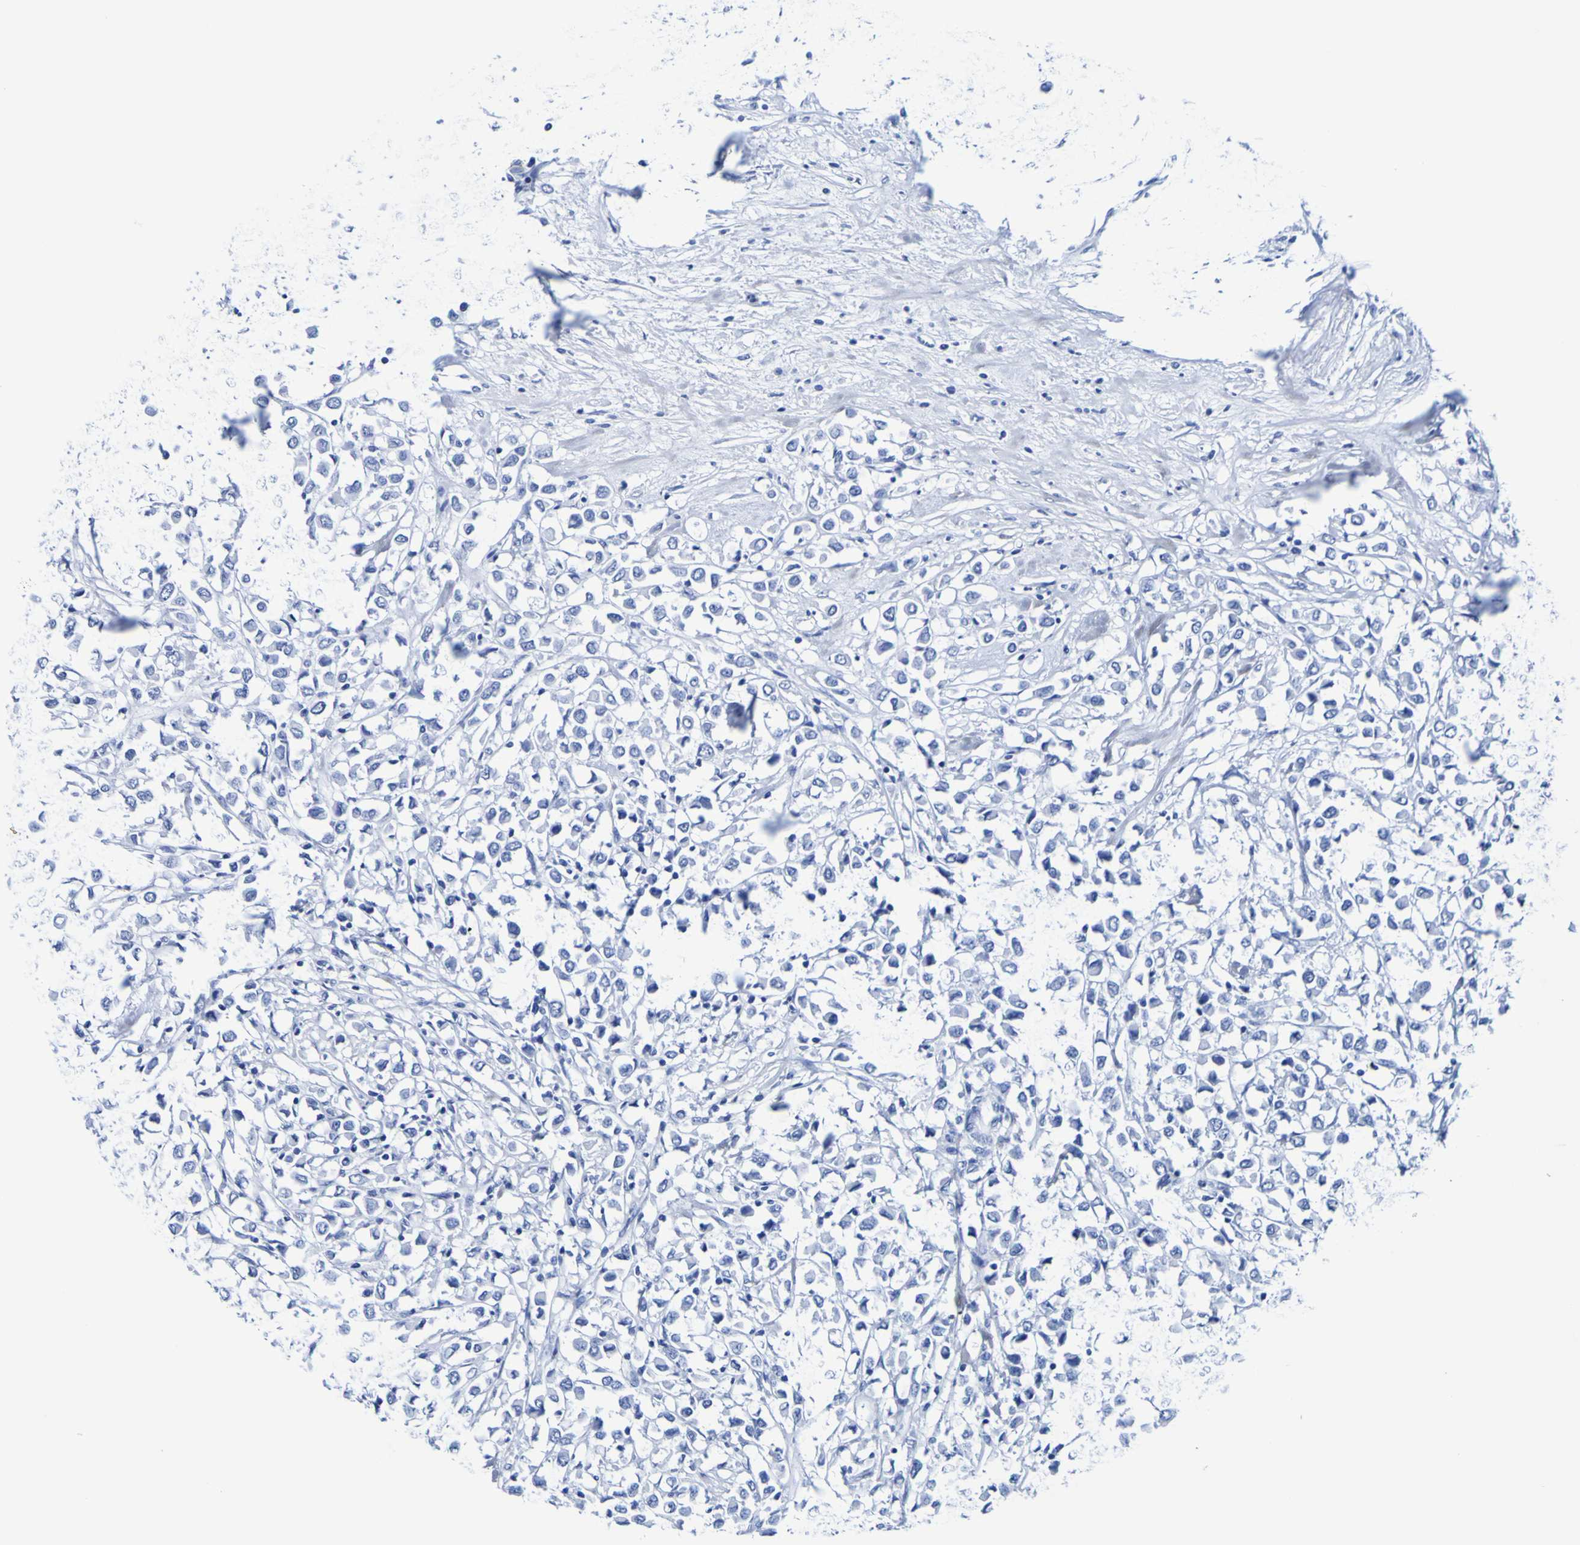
{"staining": {"intensity": "negative", "quantity": "none", "location": "none"}, "tissue": "breast cancer", "cell_type": "Tumor cells", "image_type": "cancer", "snomed": [{"axis": "morphology", "description": "Duct carcinoma"}, {"axis": "topography", "description": "Breast"}], "caption": "An image of infiltrating ductal carcinoma (breast) stained for a protein demonstrates no brown staining in tumor cells.", "gene": "DPEP1", "patient": {"sex": "female", "age": 61}}